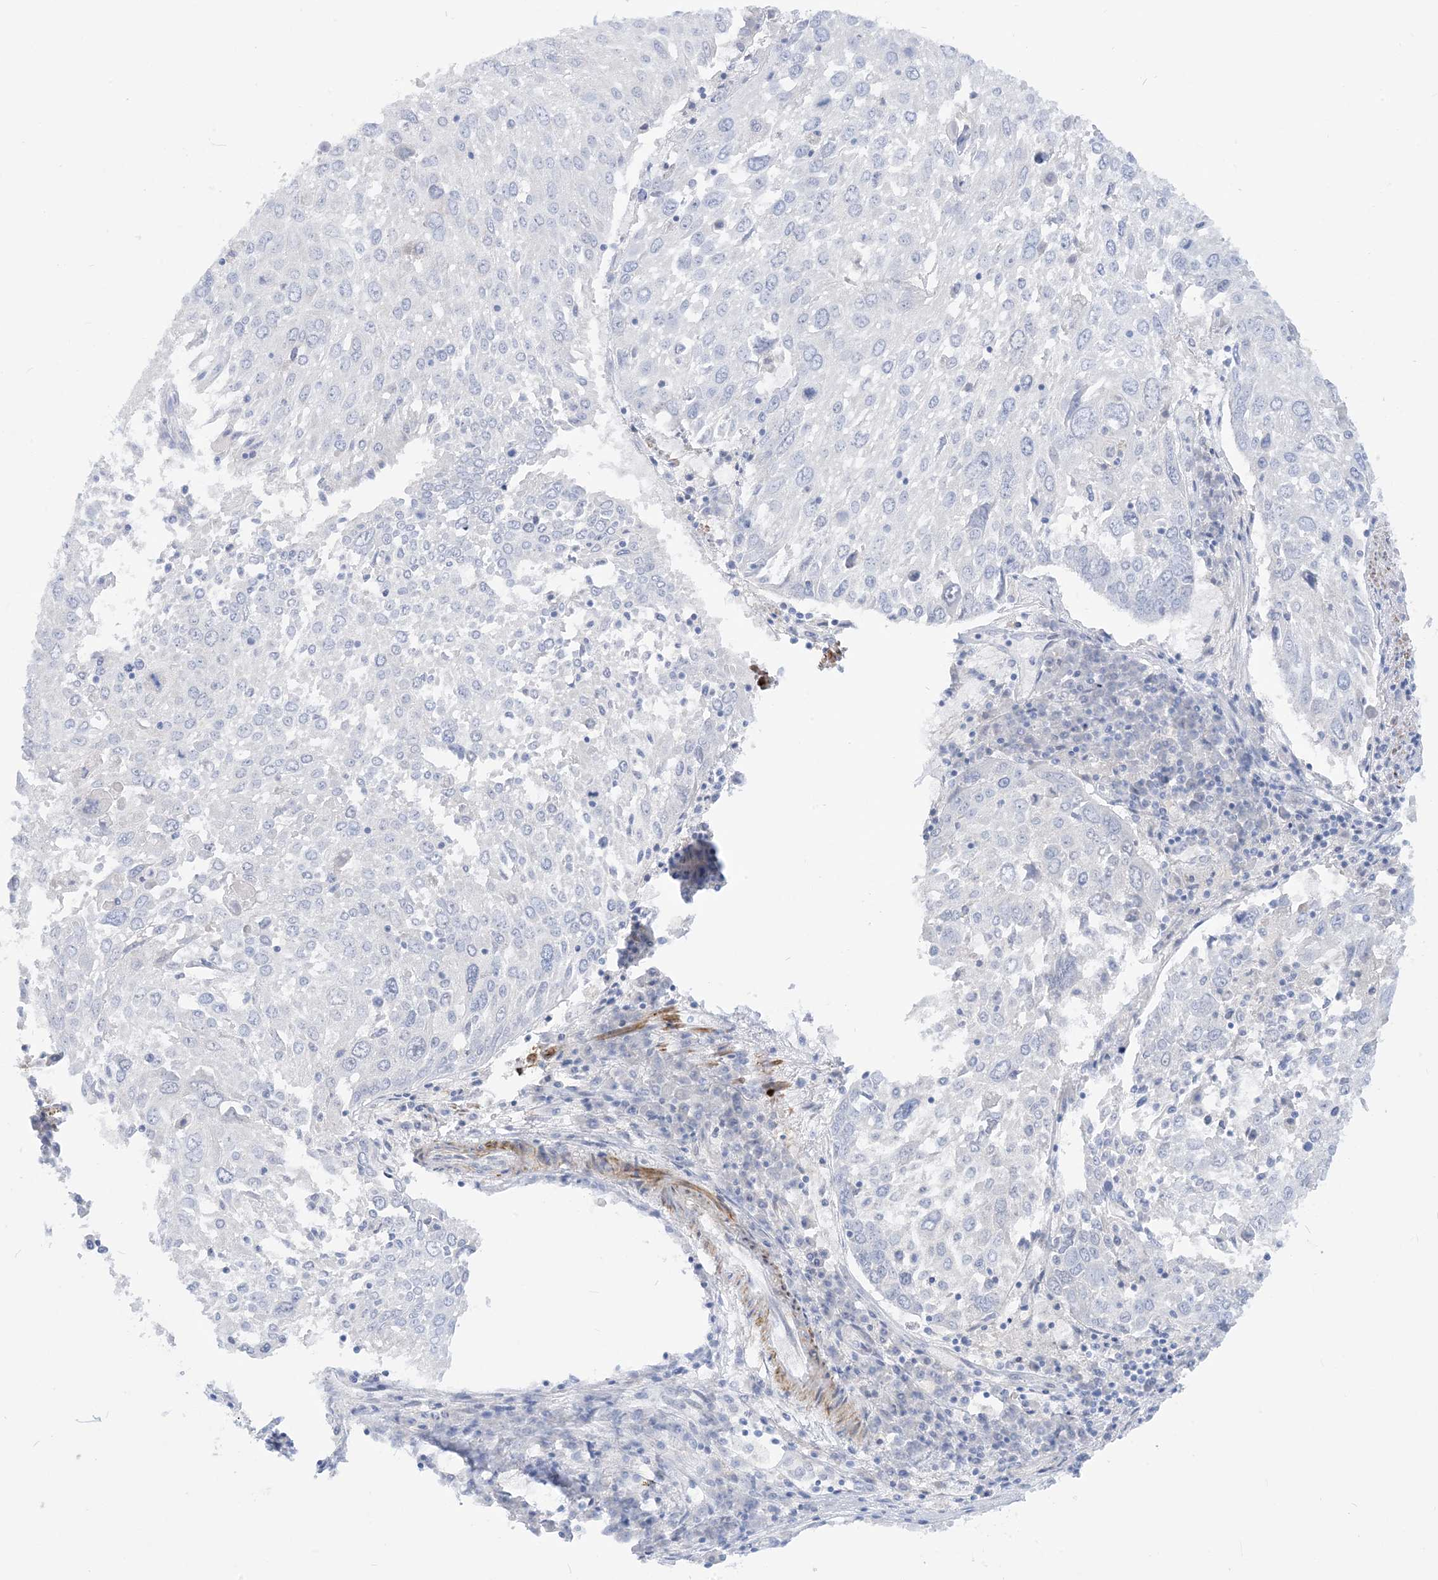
{"staining": {"intensity": "negative", "quantity": "none", "location": "none"}, "tissue": "lung cancer", "cell_type": "Tumor cells", "image_type": "cancer", "snomed": [{"axis": "morphology", "description": "Squamous cell carcinoma, NOS"}, {"axis": "topography", "description": "Lung"}], "caption": "Lung squamous cell carcinoma was stained to show a protein in brown. There is no significant staining in tumor cells.", "gene": "MARS2", "patient": {"sex": "male", "age": 65}}